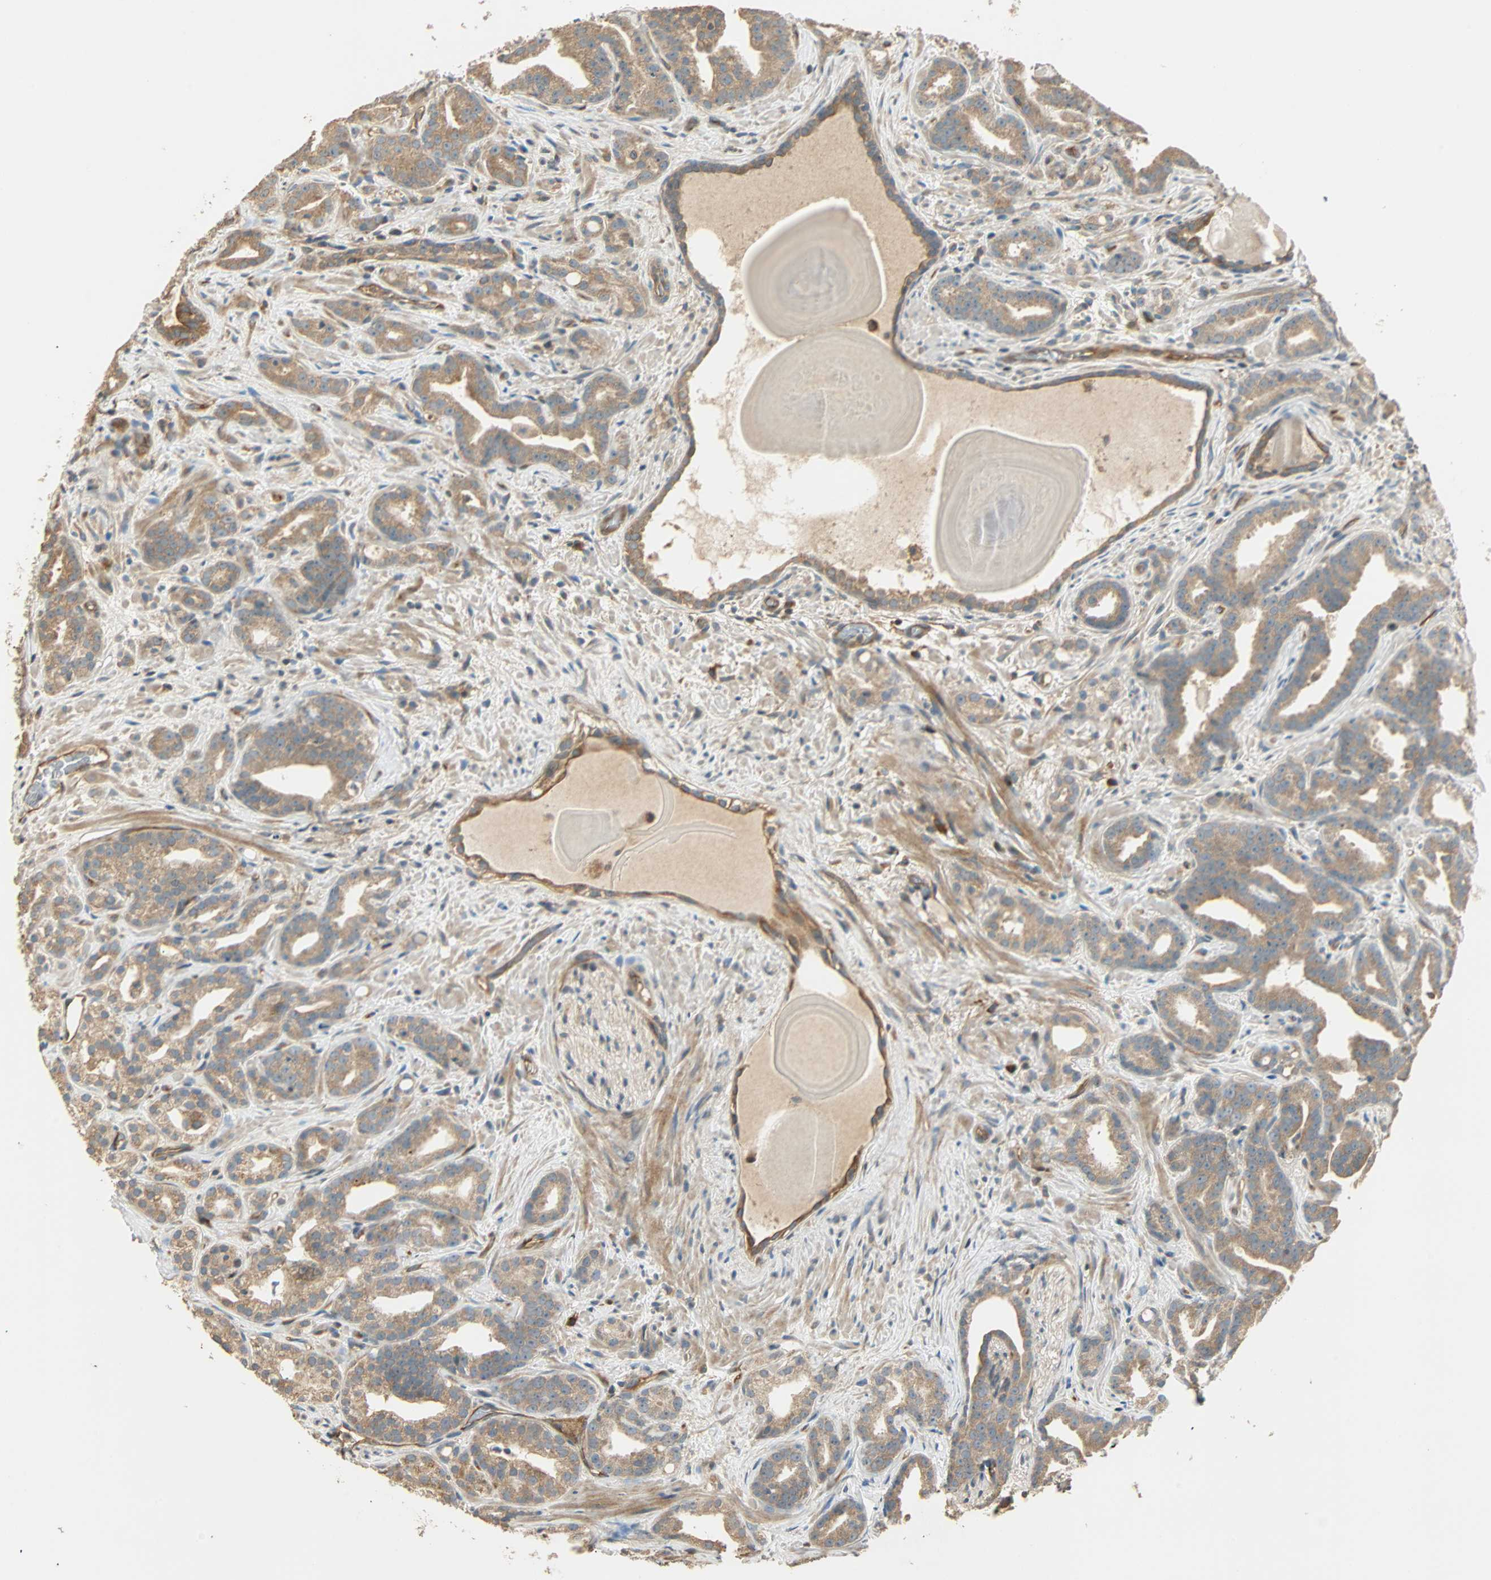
{"staining": {"intensity": "moderate", "quantity": ">75%", "location": "cytoplasmic/membranous"}, "tissue": "prostate cancer", "cell_type": "Tumor cells", "image_type": "cancer", "snomed": [{"axis": "morphology", "description": "Adenocarcinoma, Low grade"}, {"axis": "topography", "description": "Prostate"}], "caption": "Protein expression analysis of low-grade adenocarcinoma (prostate) reveals moderate cytoplasmic/membranous expression in approximately >75% of tumor cells. The protein of interest is stained brown, and the nuclei are stained in blue (DAB (3,3'-diaminobenzidine) IHC with brightfield microscopy, high magnification).", "gene": "GALK1", "patient": {"sex": "male", "age": 63}}